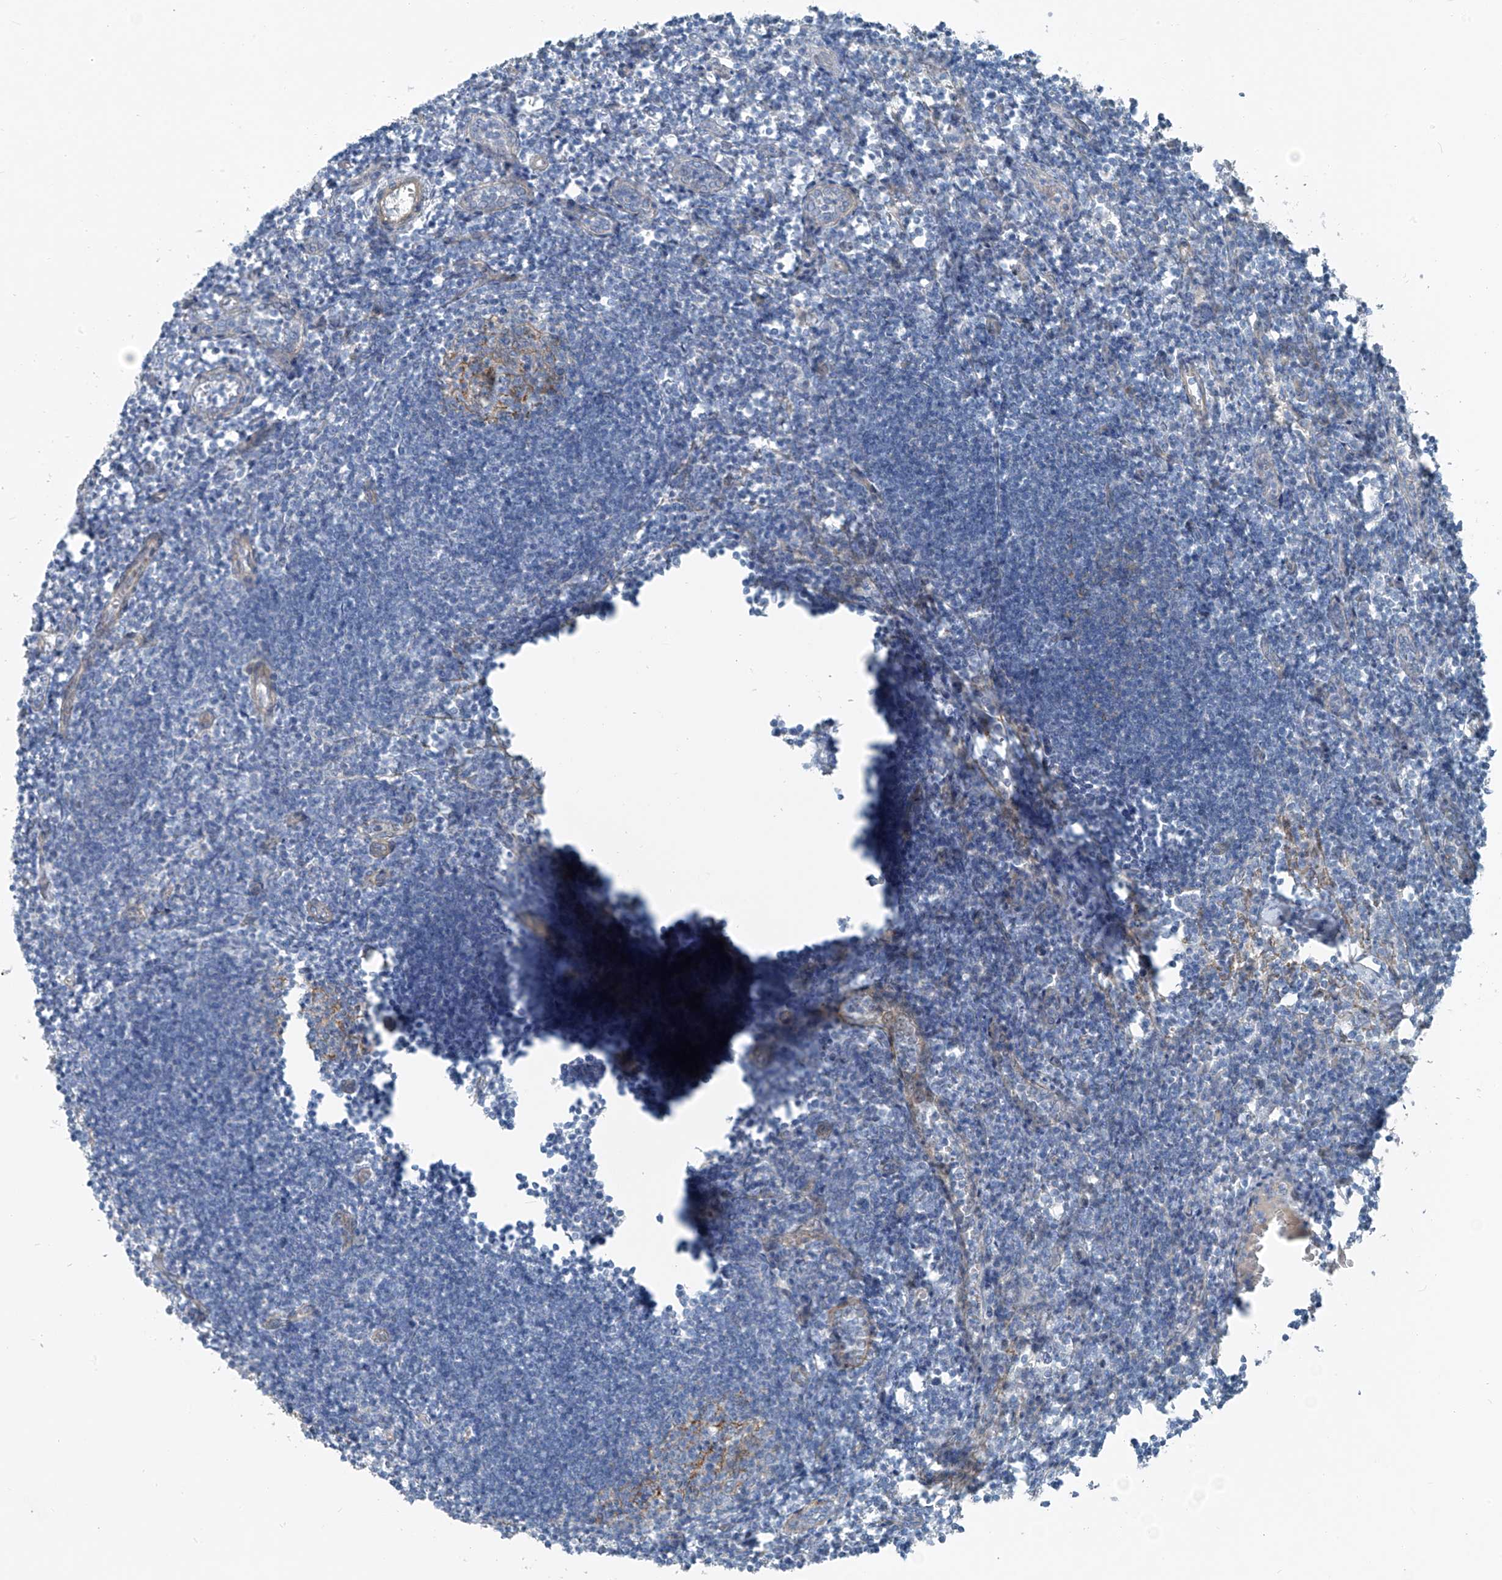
{"staining": {"intensity": "negative", "quantity": "none", "location": "none"}, "tissue": "lymph node", "cell_type": "Germinal center cells", "image_type": "normal", "snomed": [{"axis": "morphology", "description": "Normal tissue, NOS"}, {"axis": "morphology", "description": "Malignant melanoma, Metastatic site"}, {"axis": "topography", "description": "Lymph node"}], "caption": "Protein analysis of normal lymph node exhibits no significant expression in germinal center cells.", "gene": "TNS2", "patient": {"sex": "male", "age": 41}}